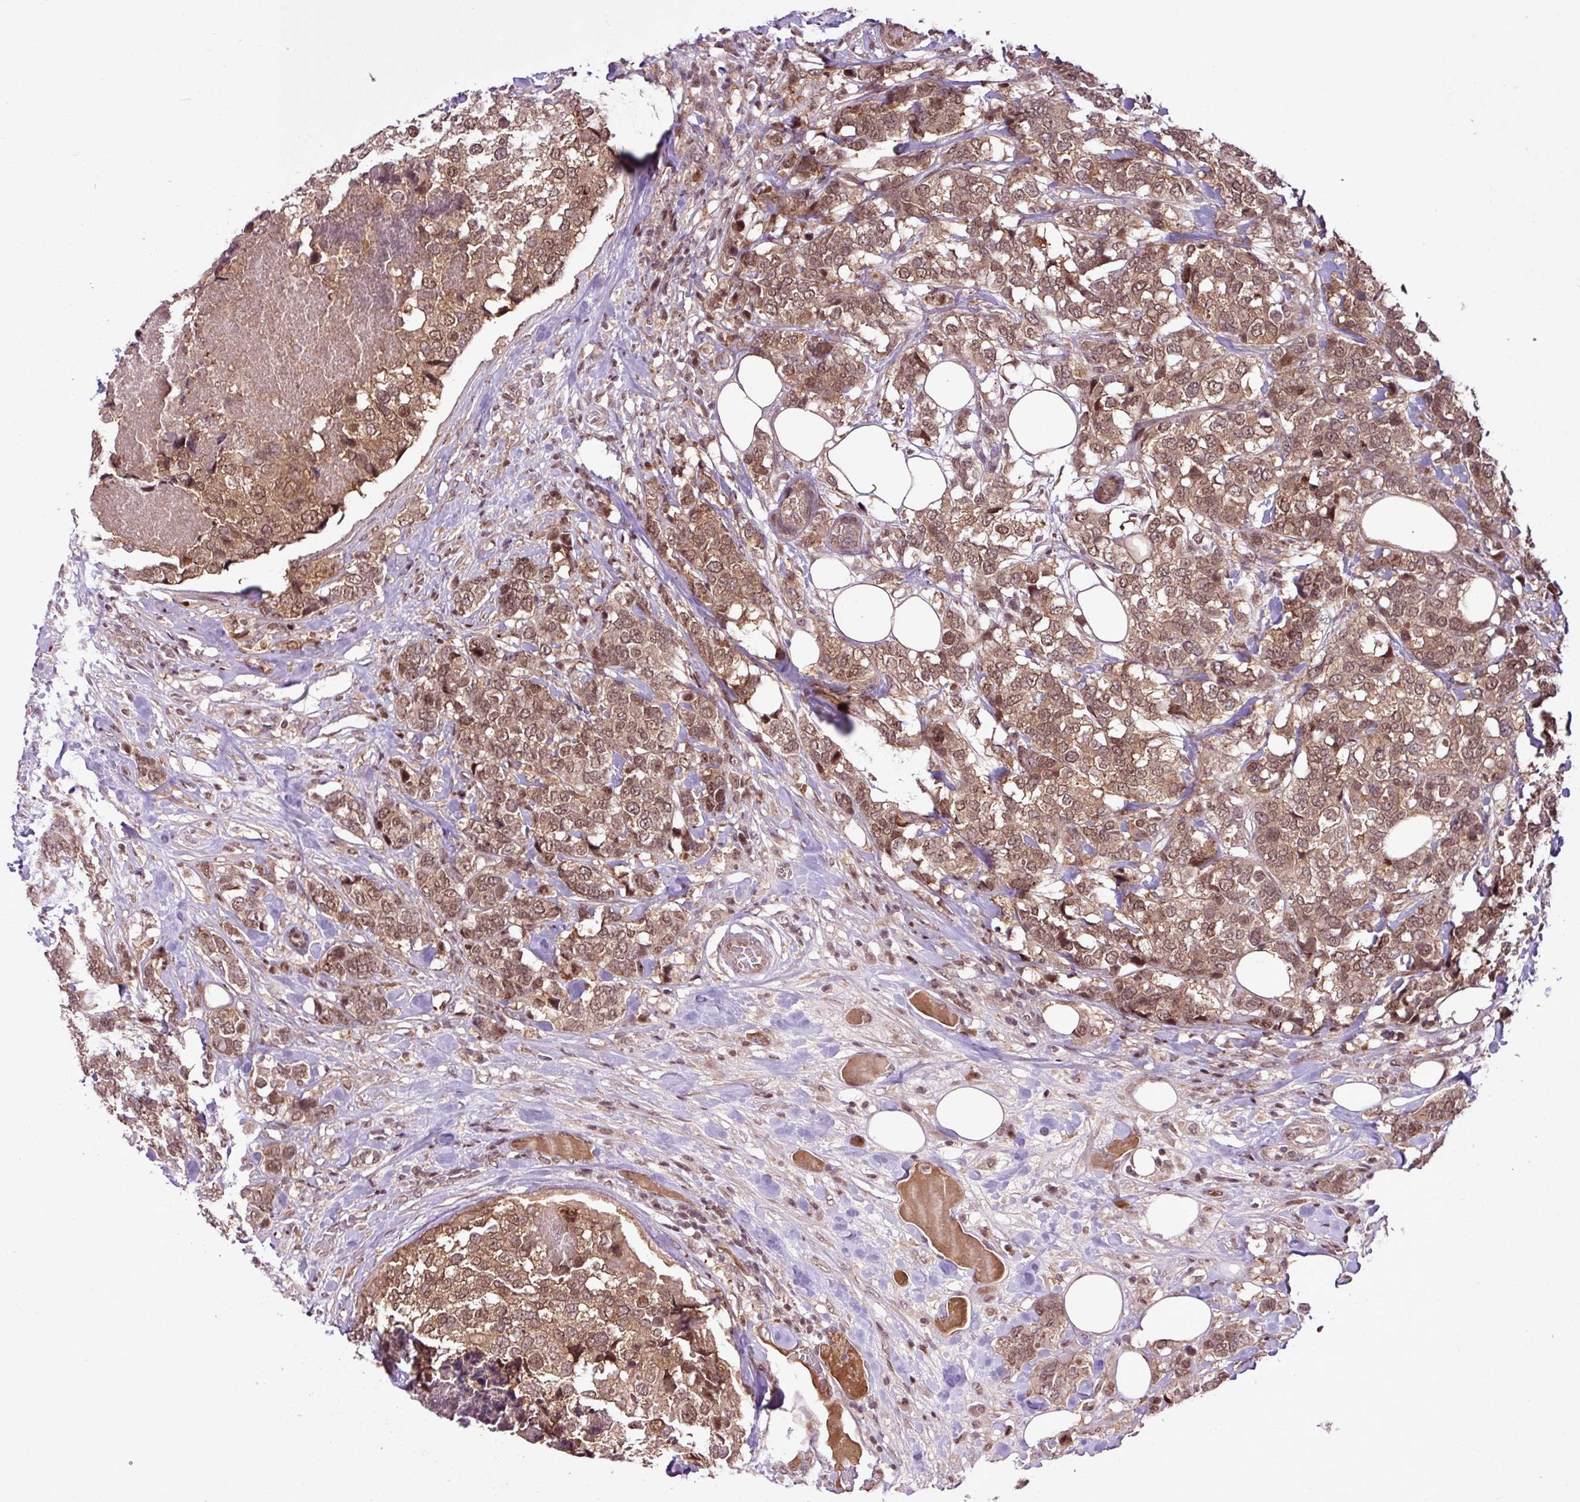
{"staining": {"intensity": "moderate", "quantity": ">75%", "location": "cytoplasmic/membranous,nuclear"}, "tissue": "breast cancer", "cell_type": "Tumor cells", "image_type": "cancer", "snomed": [{"axis": "morphology", "description": "Lobular carcinoma"}, {"axis": "topography", "description": "Breast"}], "caption": "Human breast cancer (lobular carcinoma) stained for a protein (brown) shows moderate cytoplasmic/membranous and nuclear positive positivity in approximately >75% of tumor cells.", "gene": "ITPKC", "patient": {"sex": "female", "age": 59}}